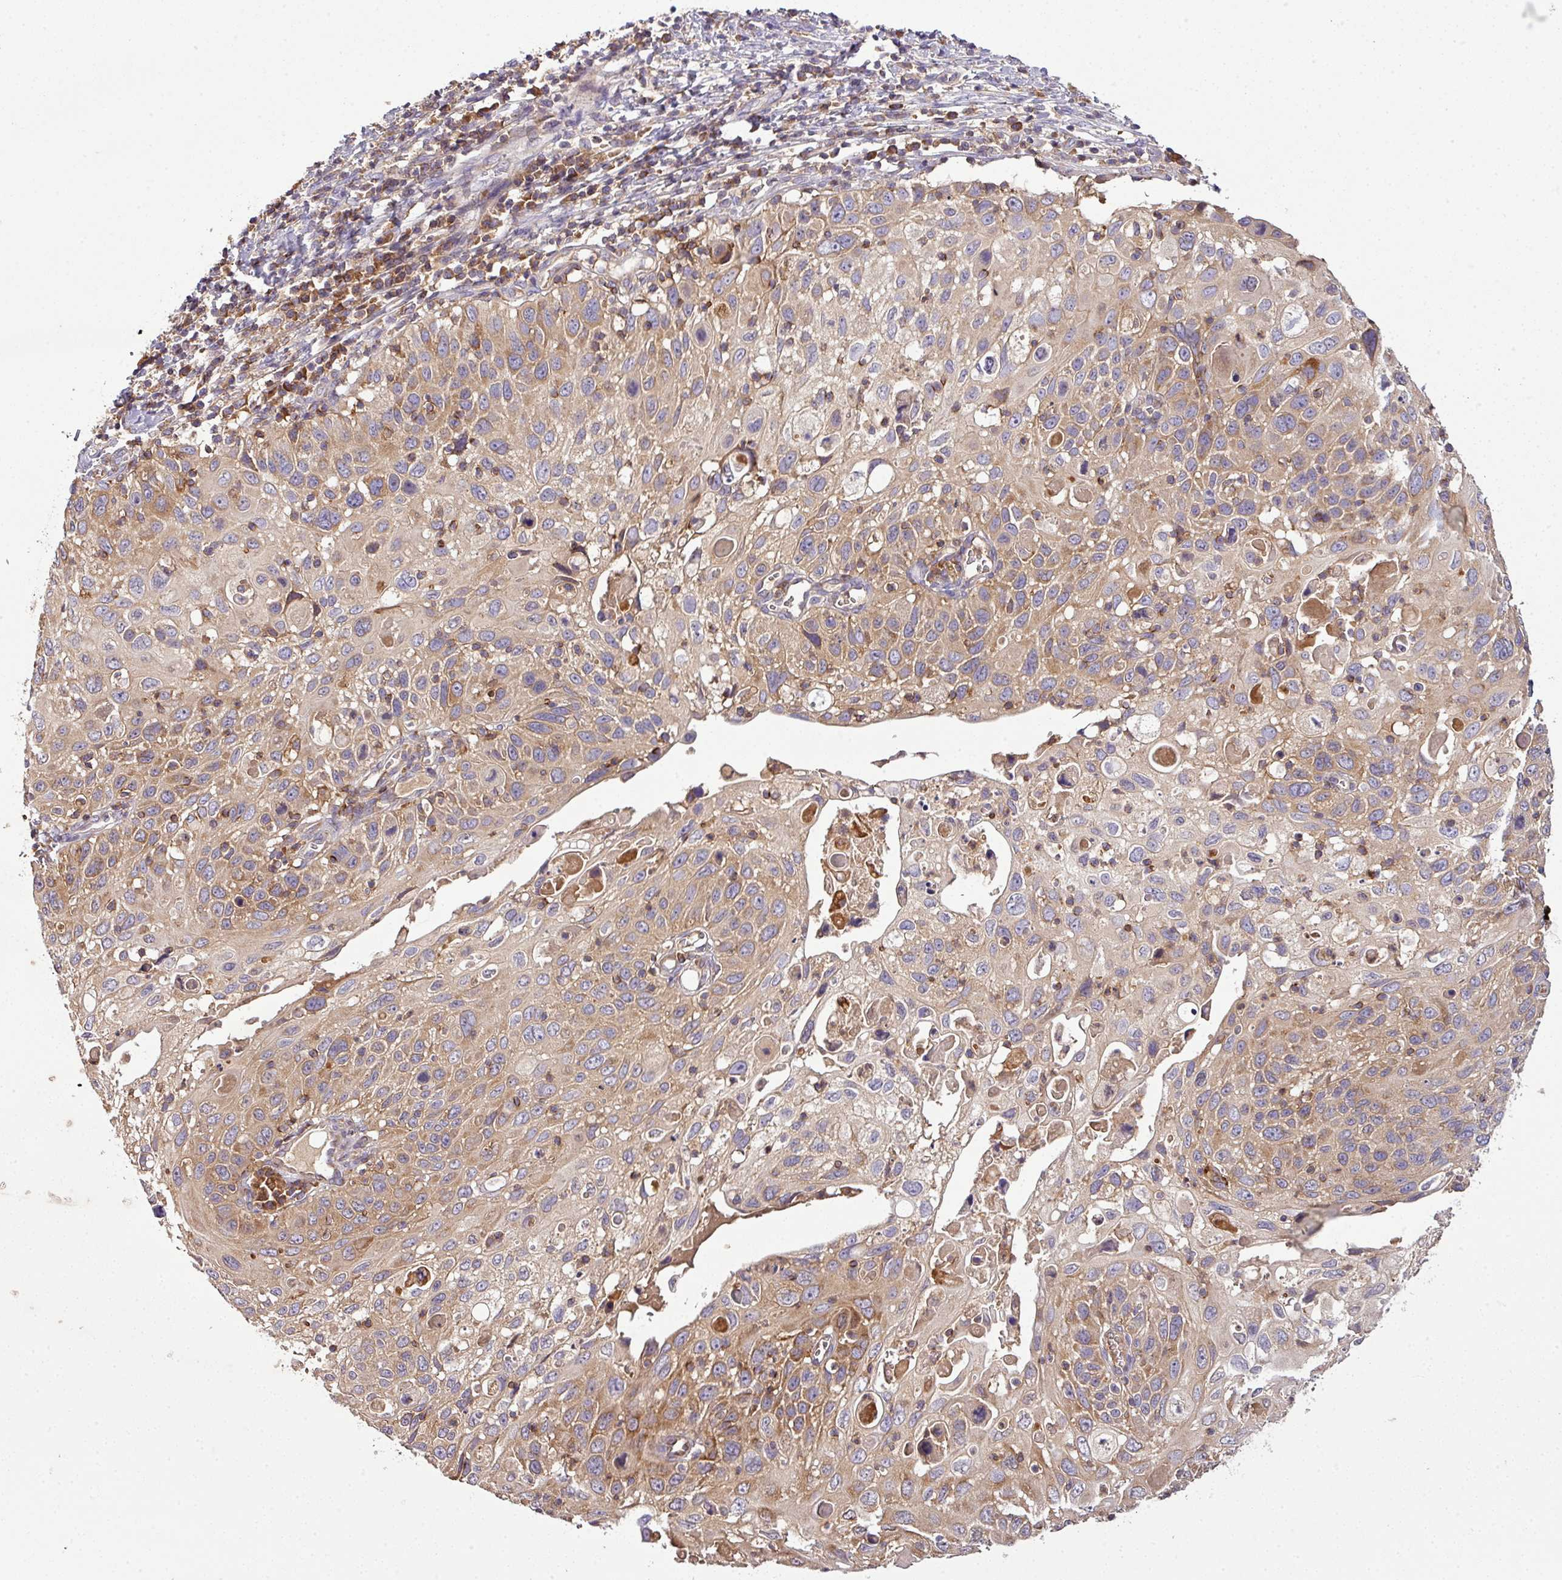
{"staining": {"intensity": "moderate", "quantity": ">75%", "location": "cytoplasmic/membranous"}, "tissue": "cervical cancer", "cell_type": "Tumor cells", "image_type": "cancer", "snomed": [{"axis": "morphology", "description": "Squamous cell carcinoma, NOS"}, {"axis": "topography", "description": "Cervix"}], "caption": "Protein staining by immunohistochemistry displays moderate cytoplasmic/membranous staining in approximately >75% of tumor cells in cervical cancer.", "gene": "LRRC74B", "patient": {"sex": "female", "age": 70}}